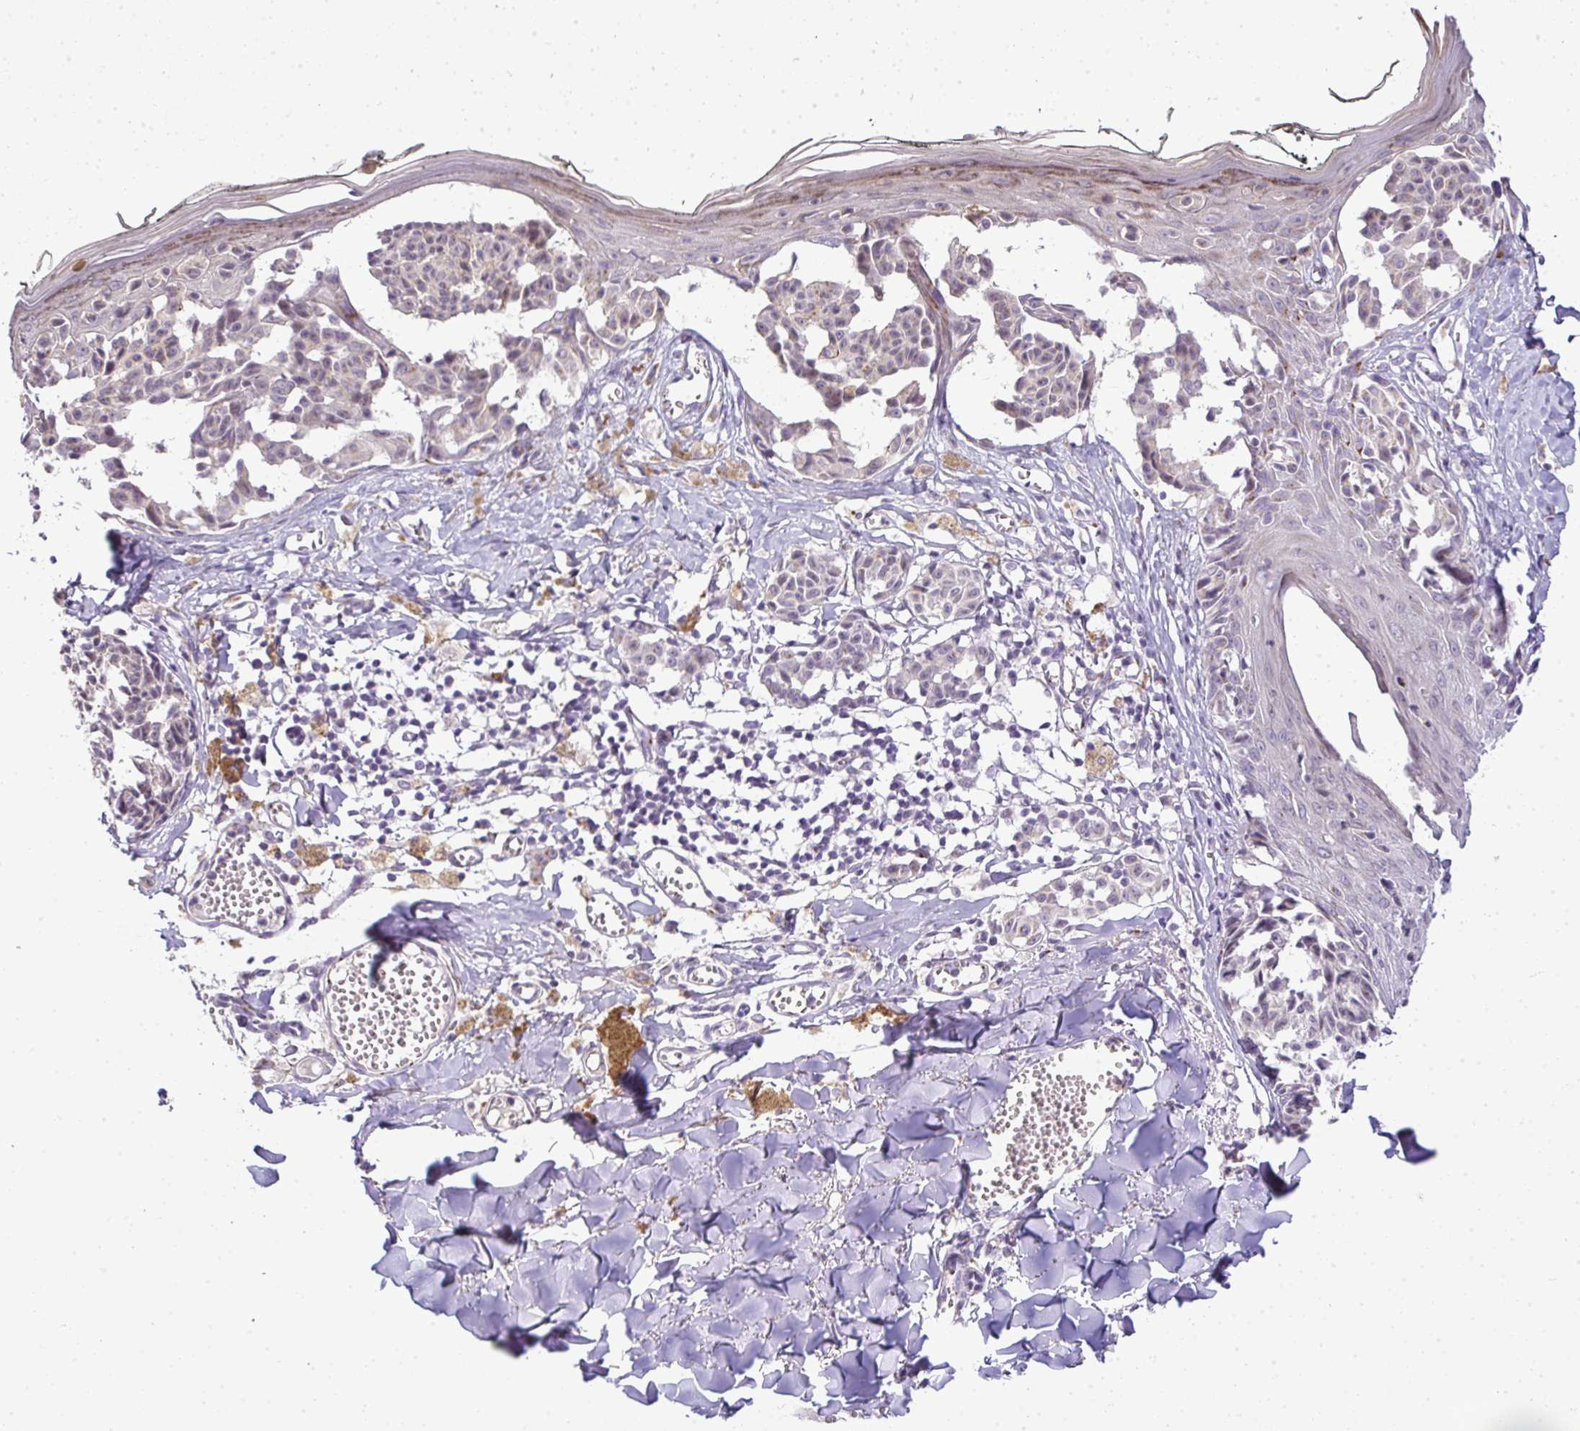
{"staining": {"intensity": "negative", "quantity": "none", "location": "none"}, "tissue": "melanoma", "cell_type": "Tumor cells", "image_type": "cancer", "snomed": [{"axis": "morphology", "description": "Malignant melanoma, NOS"}, {"axis": "topography", "description": "Skin"}], "caption": "Immunohistochemical staining of melanoma exhibits no significant expression in tumor cells.", "gene": "CMPK1", "patient": {"sex": "female", "age": 43}}